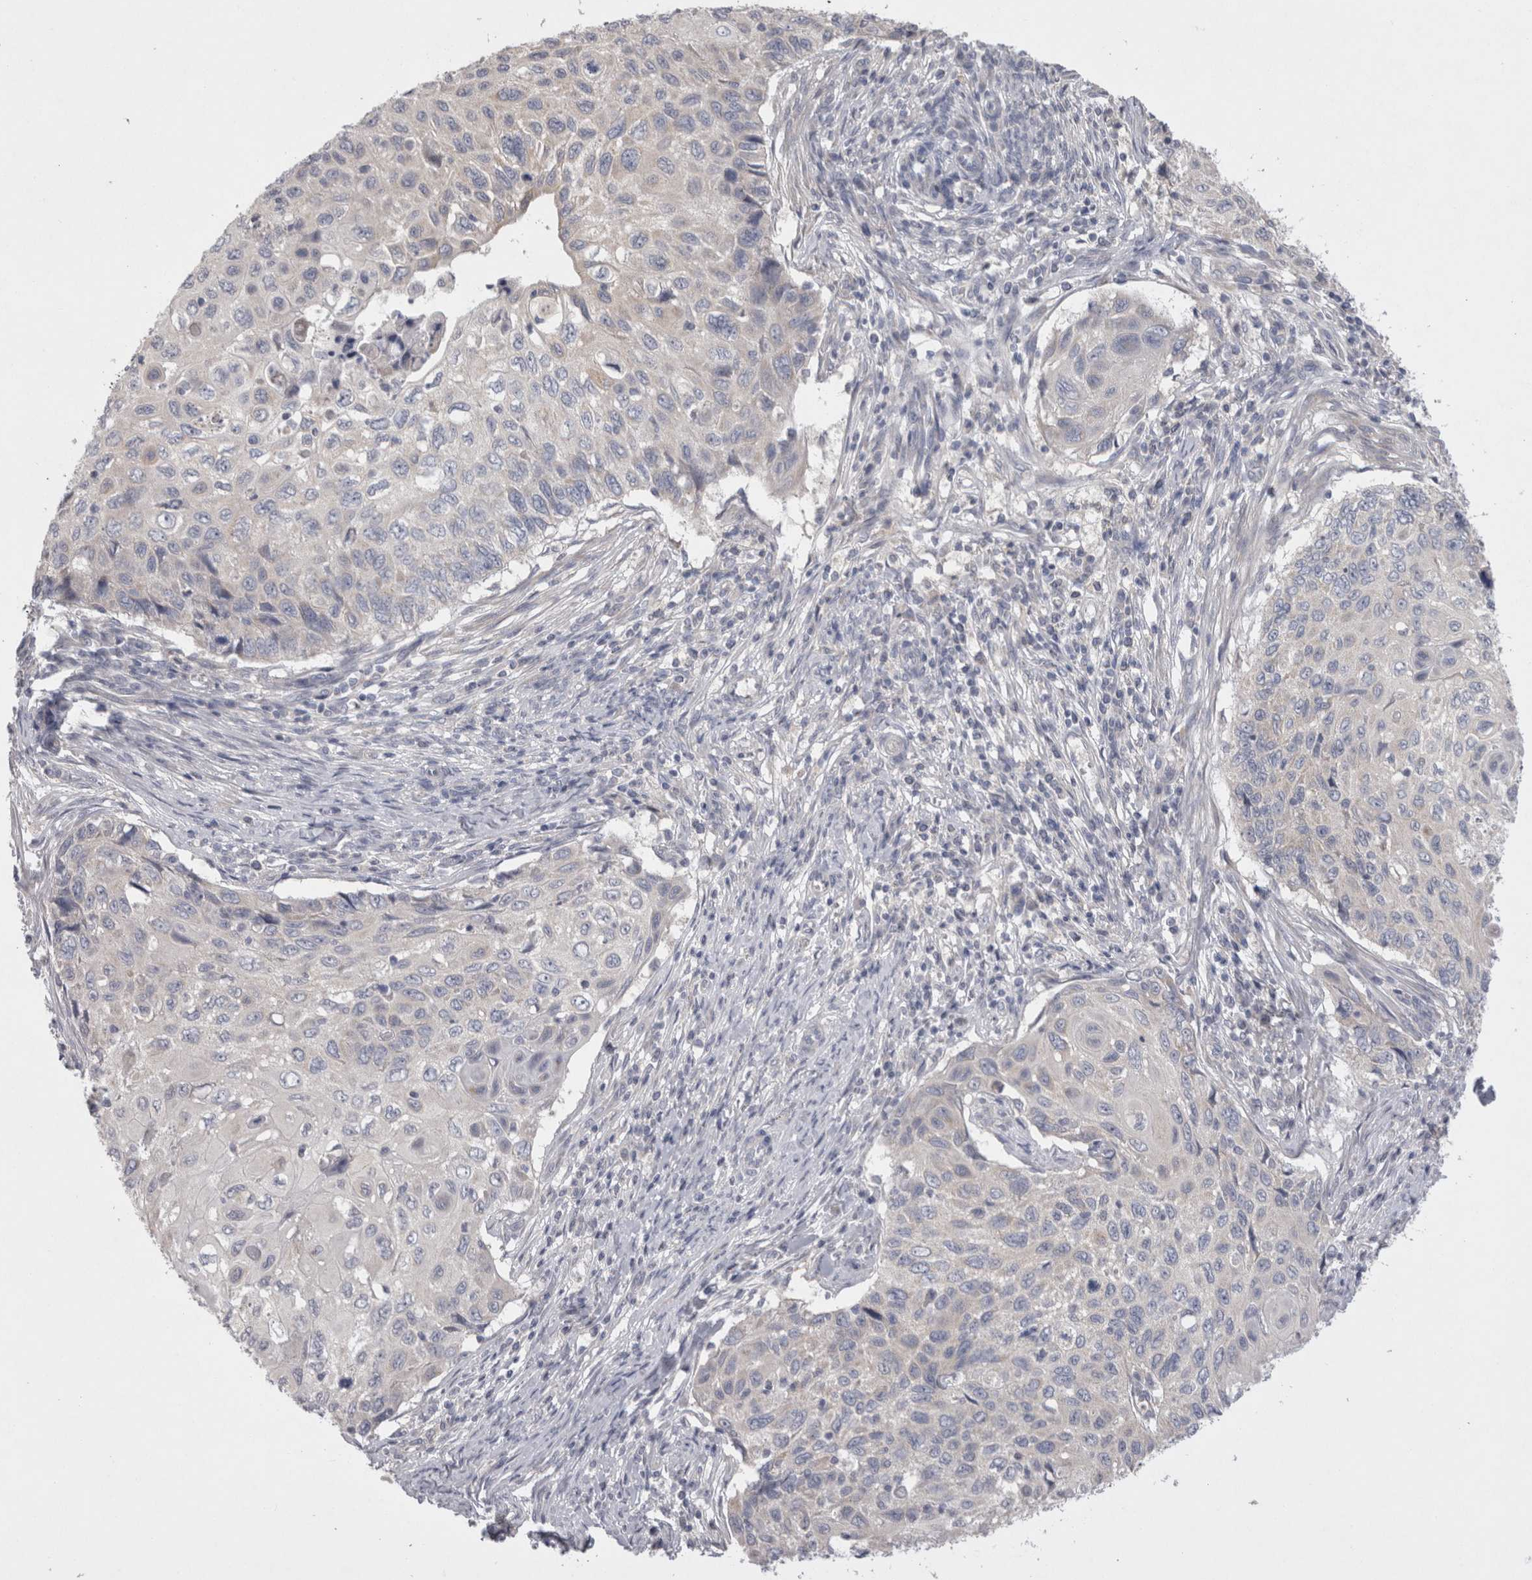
{"staining": {"intensity": "negative", "quantity": "none", "location": "none"}, "tissue": "cervical cancer", "cell_type": "Tumor cells", "image_type": "cancer", "snomed": [{"axis": "morphology", "description": "Squamous cell carcinoma, NOS"}, {"axis": "topography", "description": "Cervix"}], "caption": "DAB immunohistochemical staining of human squamous cell carcinoma (cervical) reveals no significant expression in tumor cells. Nuclei are stained in blue.", "gene": "LRRC40", "patient": {"sex": "female", "age": 70}}